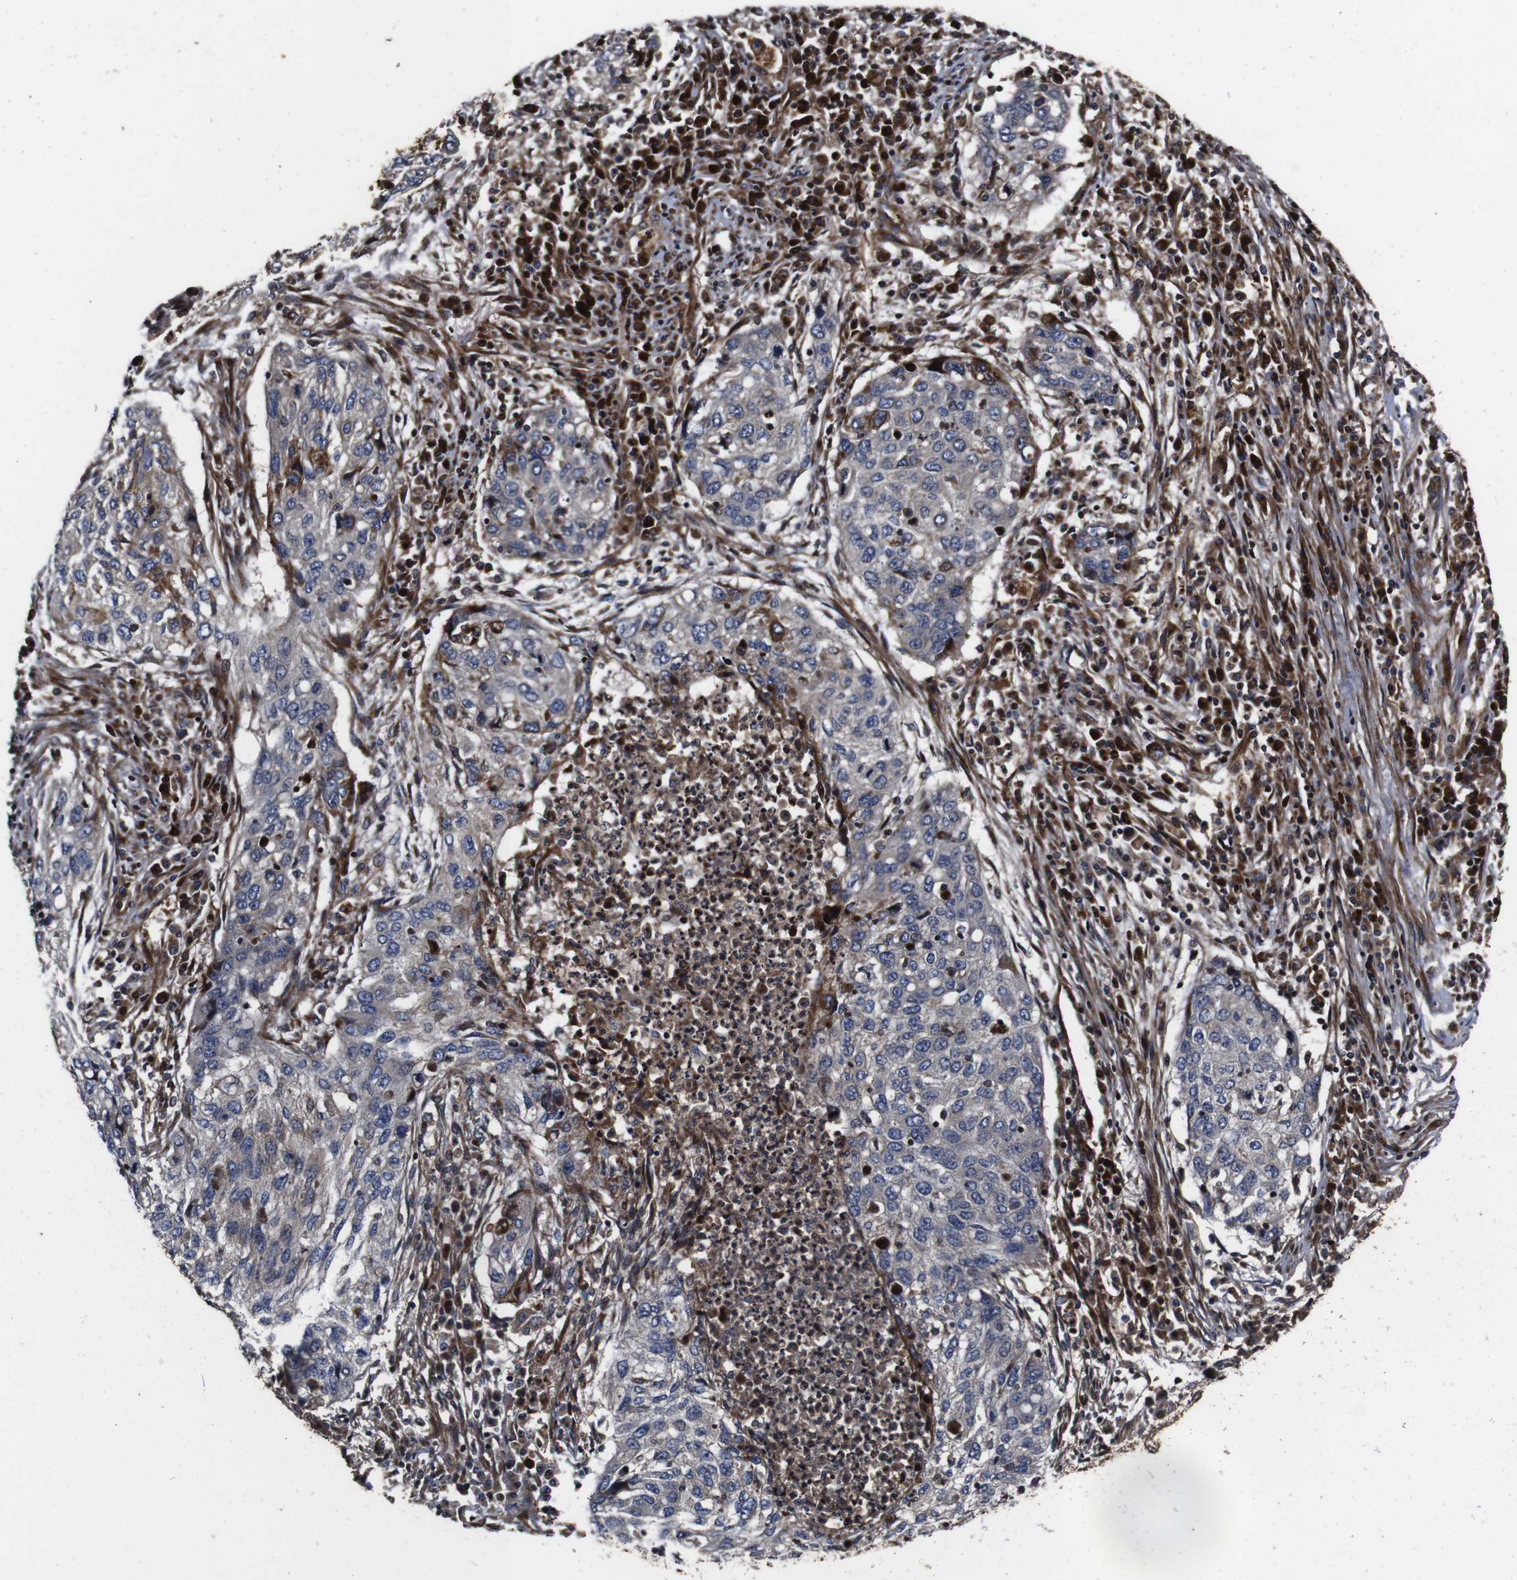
{"staining": {"intensity": "moderate", "quantity": "<25%", "location": "cytoplasmic/membranous"}, "tissue": "lung cancer", "cell_type": "Tumor cells", "image_type": "cancer", "snomed": [{"axis": "morphology", "description": "Squamous cell carcinoma, NOS"}, {"axis": "topography", "description": "Lung"}], "caption": "This histopathology image reveals immunohistochemistry staining of squamous cell carcinoma (lung), with low moderate cytoplasmic/membranous staining in approximately <25% of tumor cells.", "gene": "SMYD3", "patient": {"sex": "female", "age": 63}}